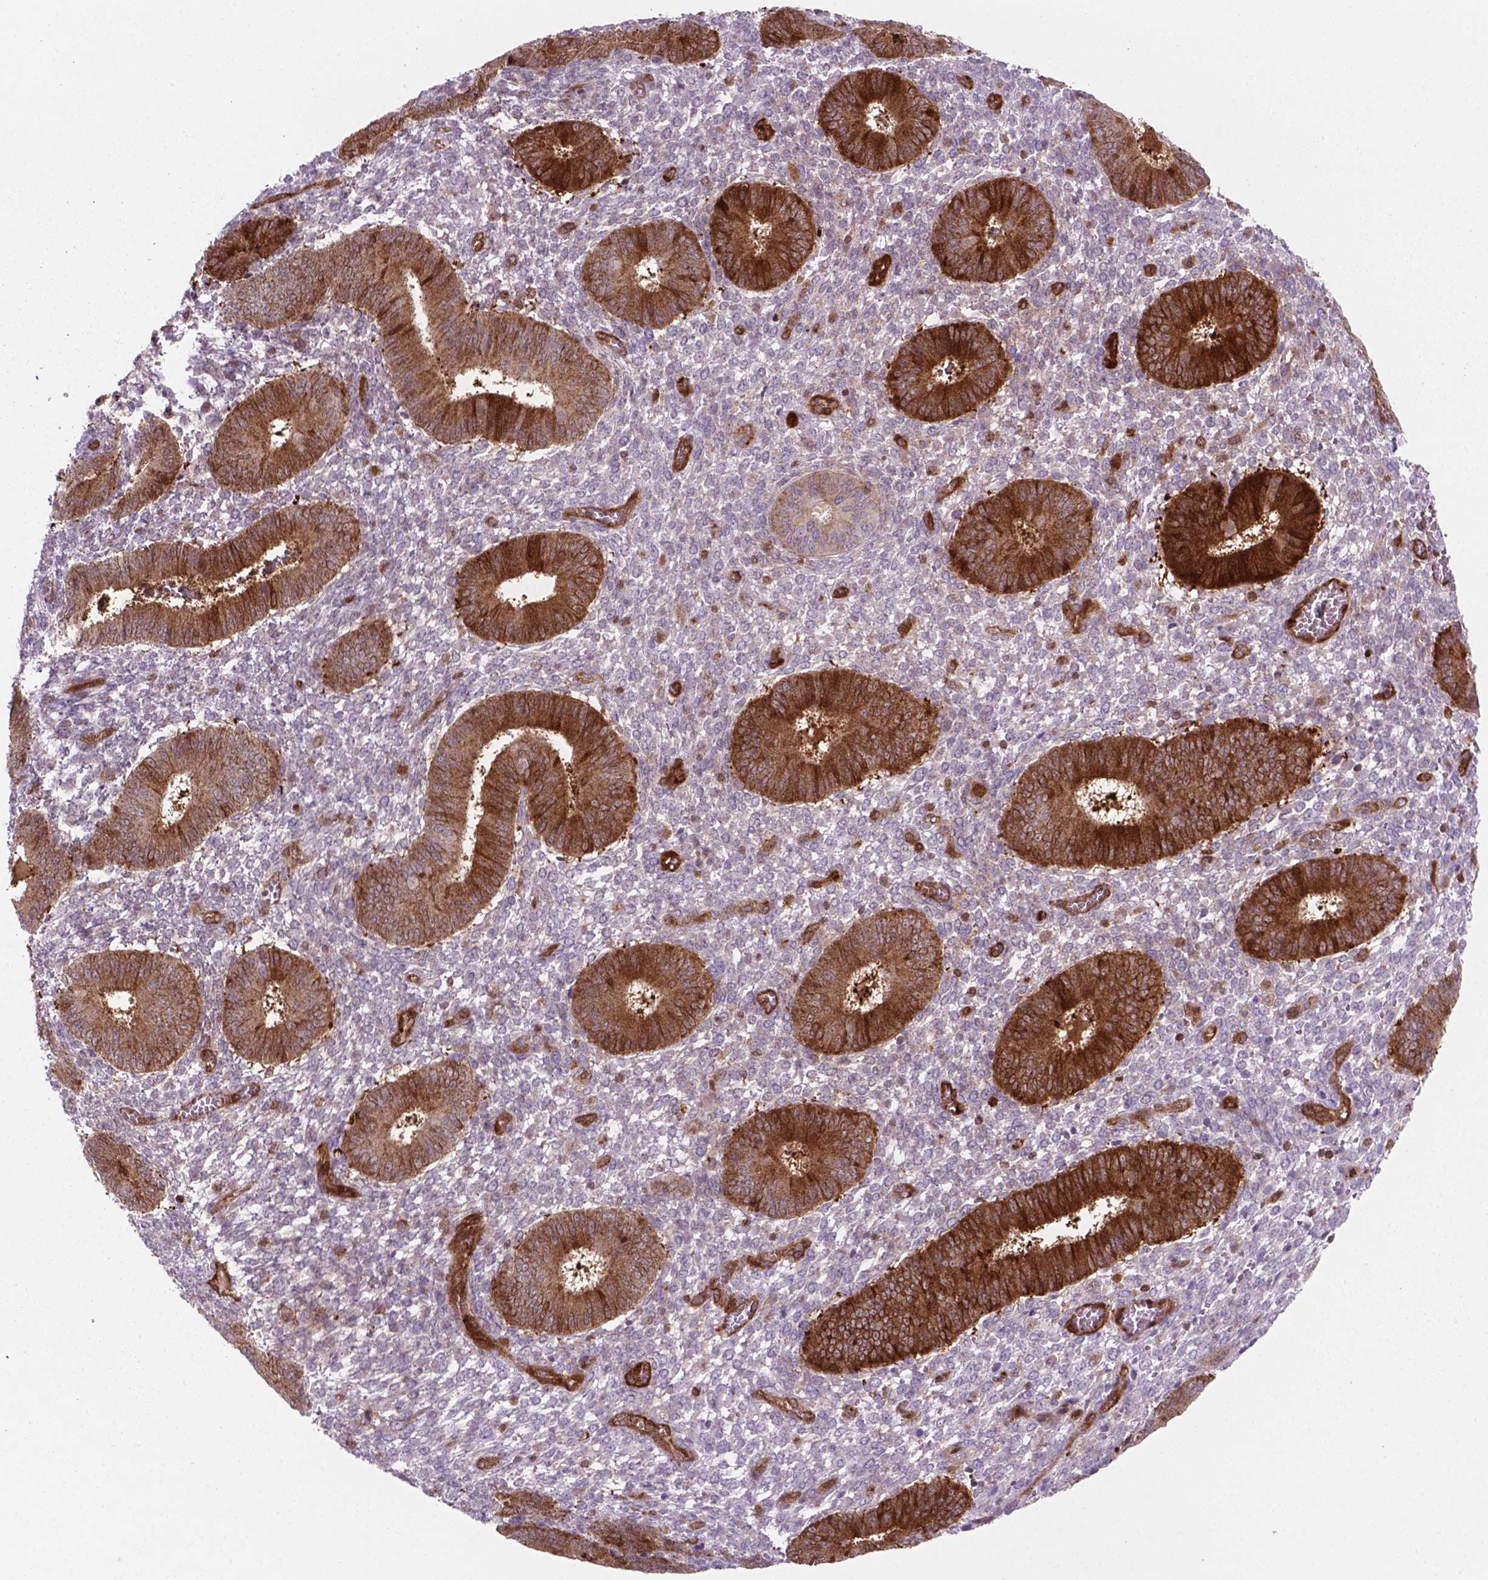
{"staining": {"intensity": "negative", "quantity": "none", "location": "none"}, "tissue": "endometrium", "cell_type": "Cells in endometrial stroma", "image_type": "normal", "snomed": [{"axis": "morphology", "description": "Normal tissue, NOS"}, {"axis": "topography", "description": "Endometrium"}], "caption": "A micrograph of human endometrium is negative for staining in cells in endometrial stroma.", "gene": "LDHA", "patient": {"sex": "female", "age": 42}}